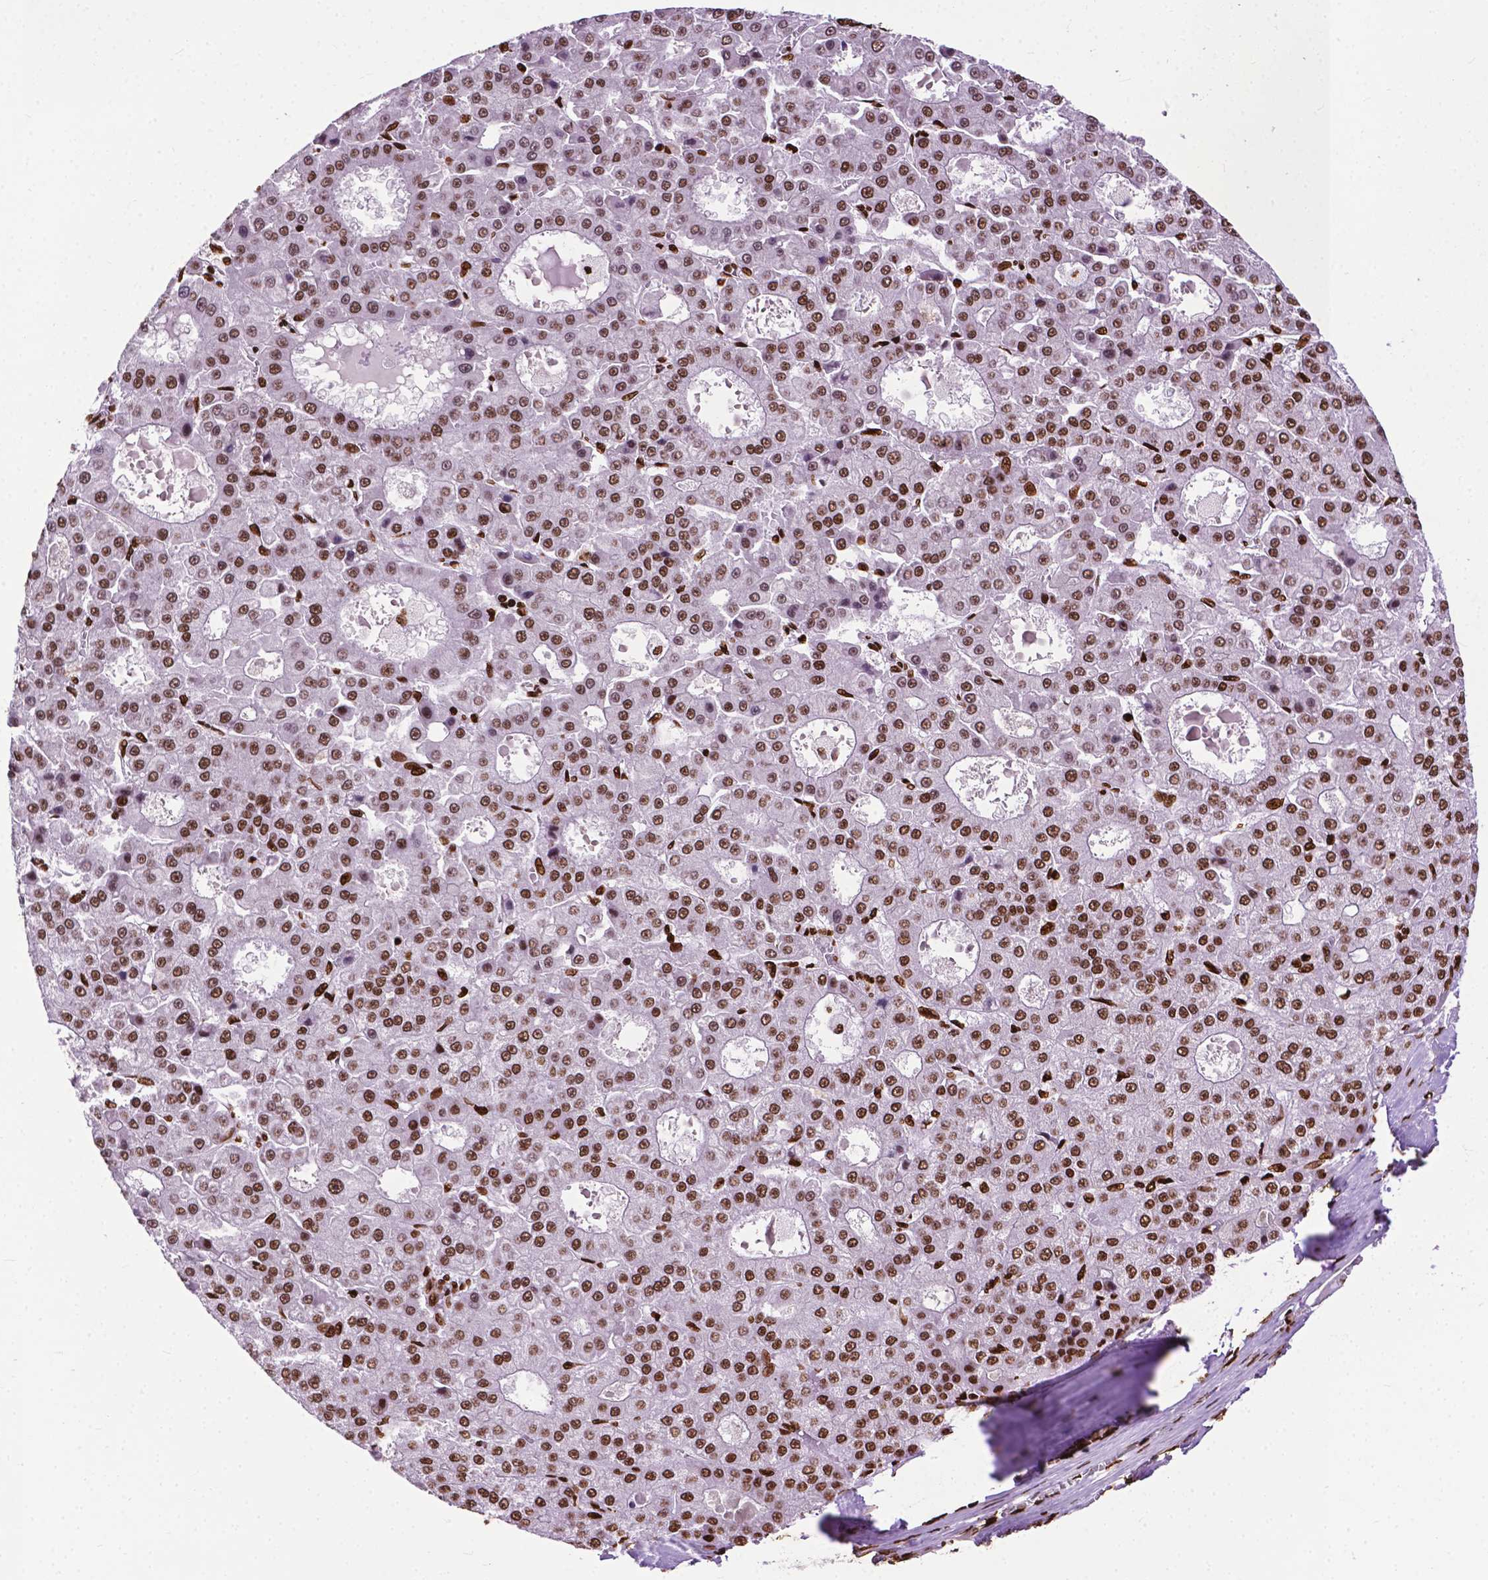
{"staining": {"intensity": "moderate", "quantity": ">75%", "location": "nuclear"}, "tissue": "liver cancer", "cell_type": "Tumor cells", "image_type": "cancer", "snomed": [{"axis": "morphology", "description": "Carcinoma, Hepatocellular, NOS"}, {"axis": "topography", "description": "Liver"}], "caption": "Liver hepatocellular carcinoma stained with DAB immunohistochemistry shows medium levels of moderate nuclear staining in about >75% of tumor cells.", "gene": "SMIM5", "patient": {"sex": "male", "age": 70}}